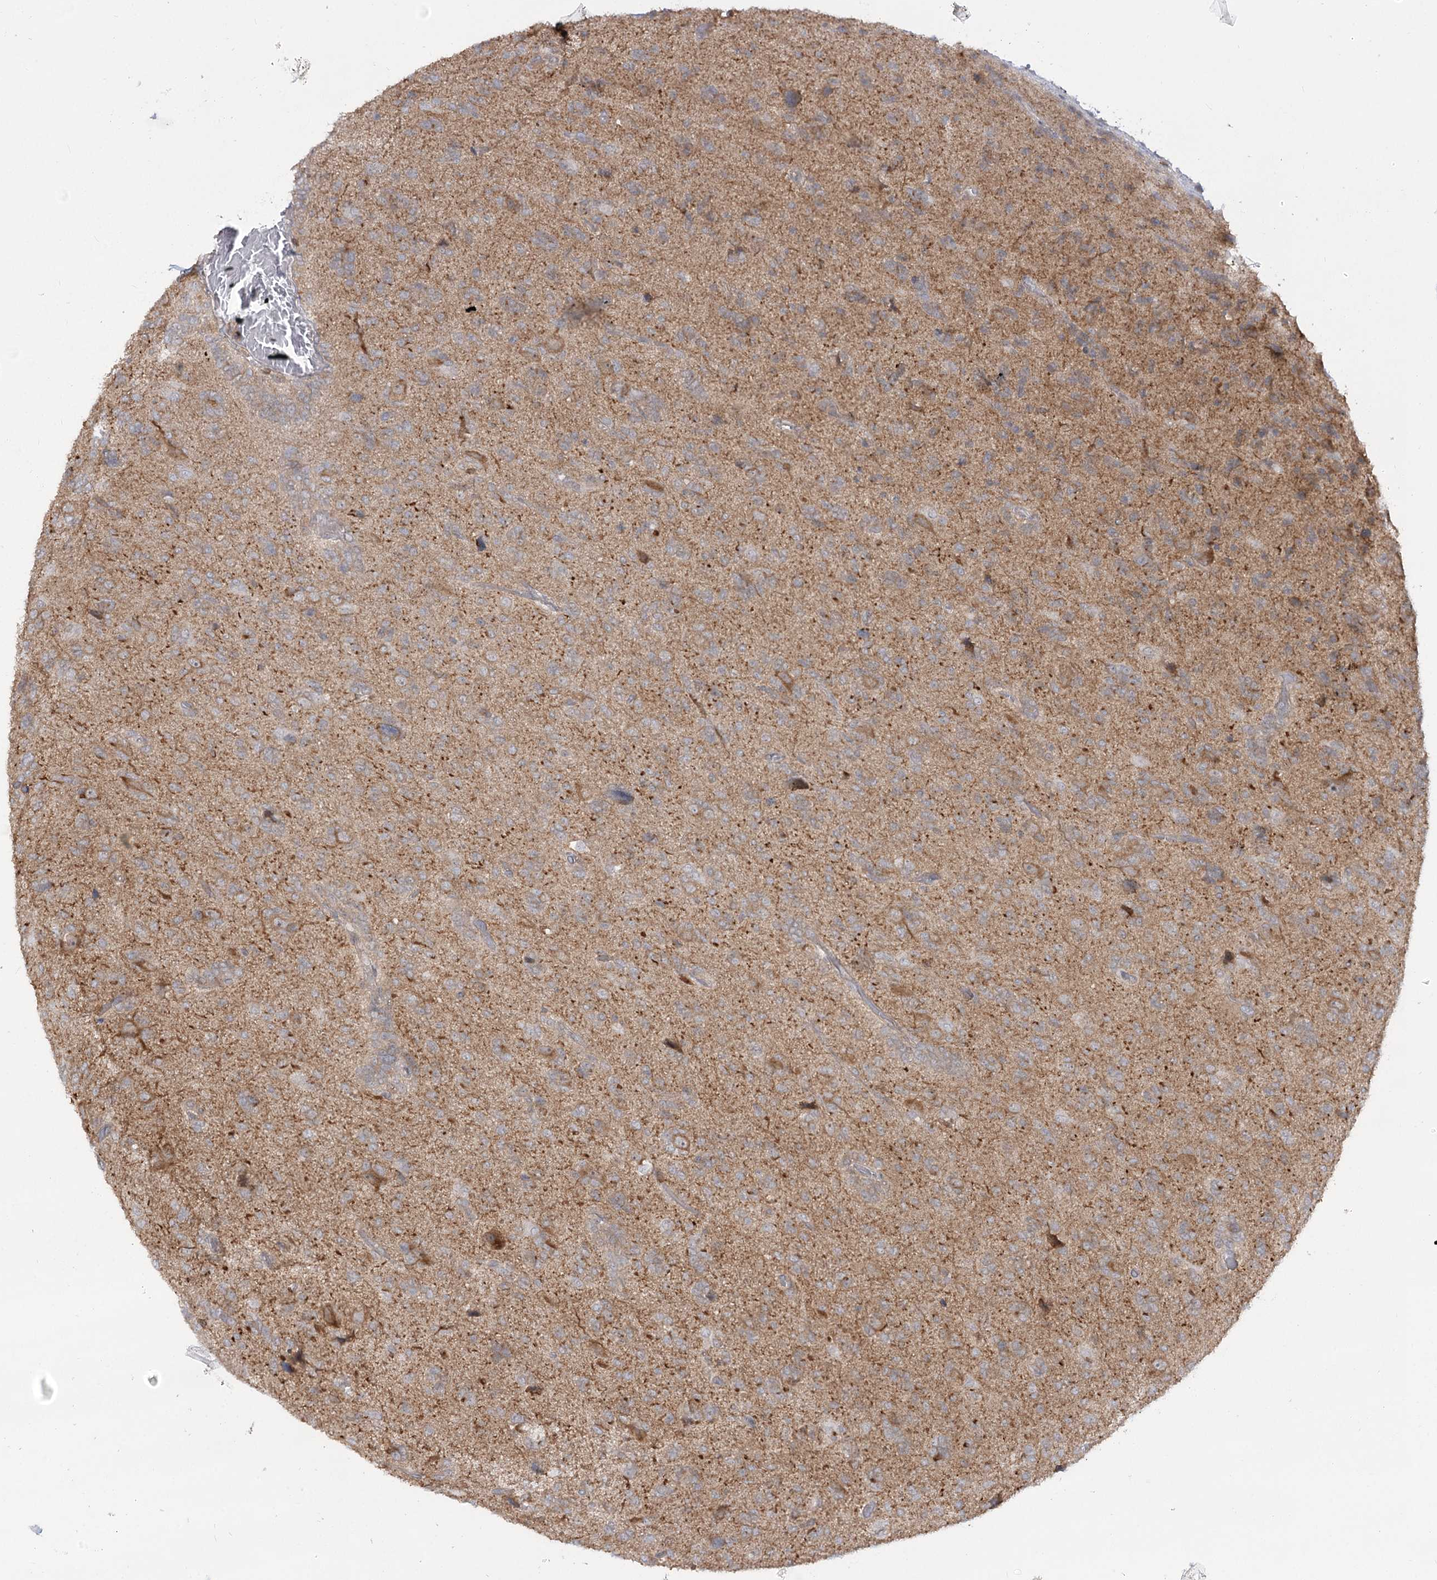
{"staining": {"intensity": "weak", "quantity": "<25%", "location": "cytoplasmic/membranous"}, "tissue": "glioma", "cell_type": "Tumor cells", "image_type": "cancer", "snomed": [{"axis": "morphology", "description": "Glioma, malignant, High grade"}, {"axis": "topography", "description": "Brain"}], "caption": "A photomicrograph of malignant glioma (high-grade) stained for a protein exhibits no brown staining in tumor cells. Nuclei are stained in blue.", "gene": "SYTL1", "patient": {"sex": "female", "age": 59}}